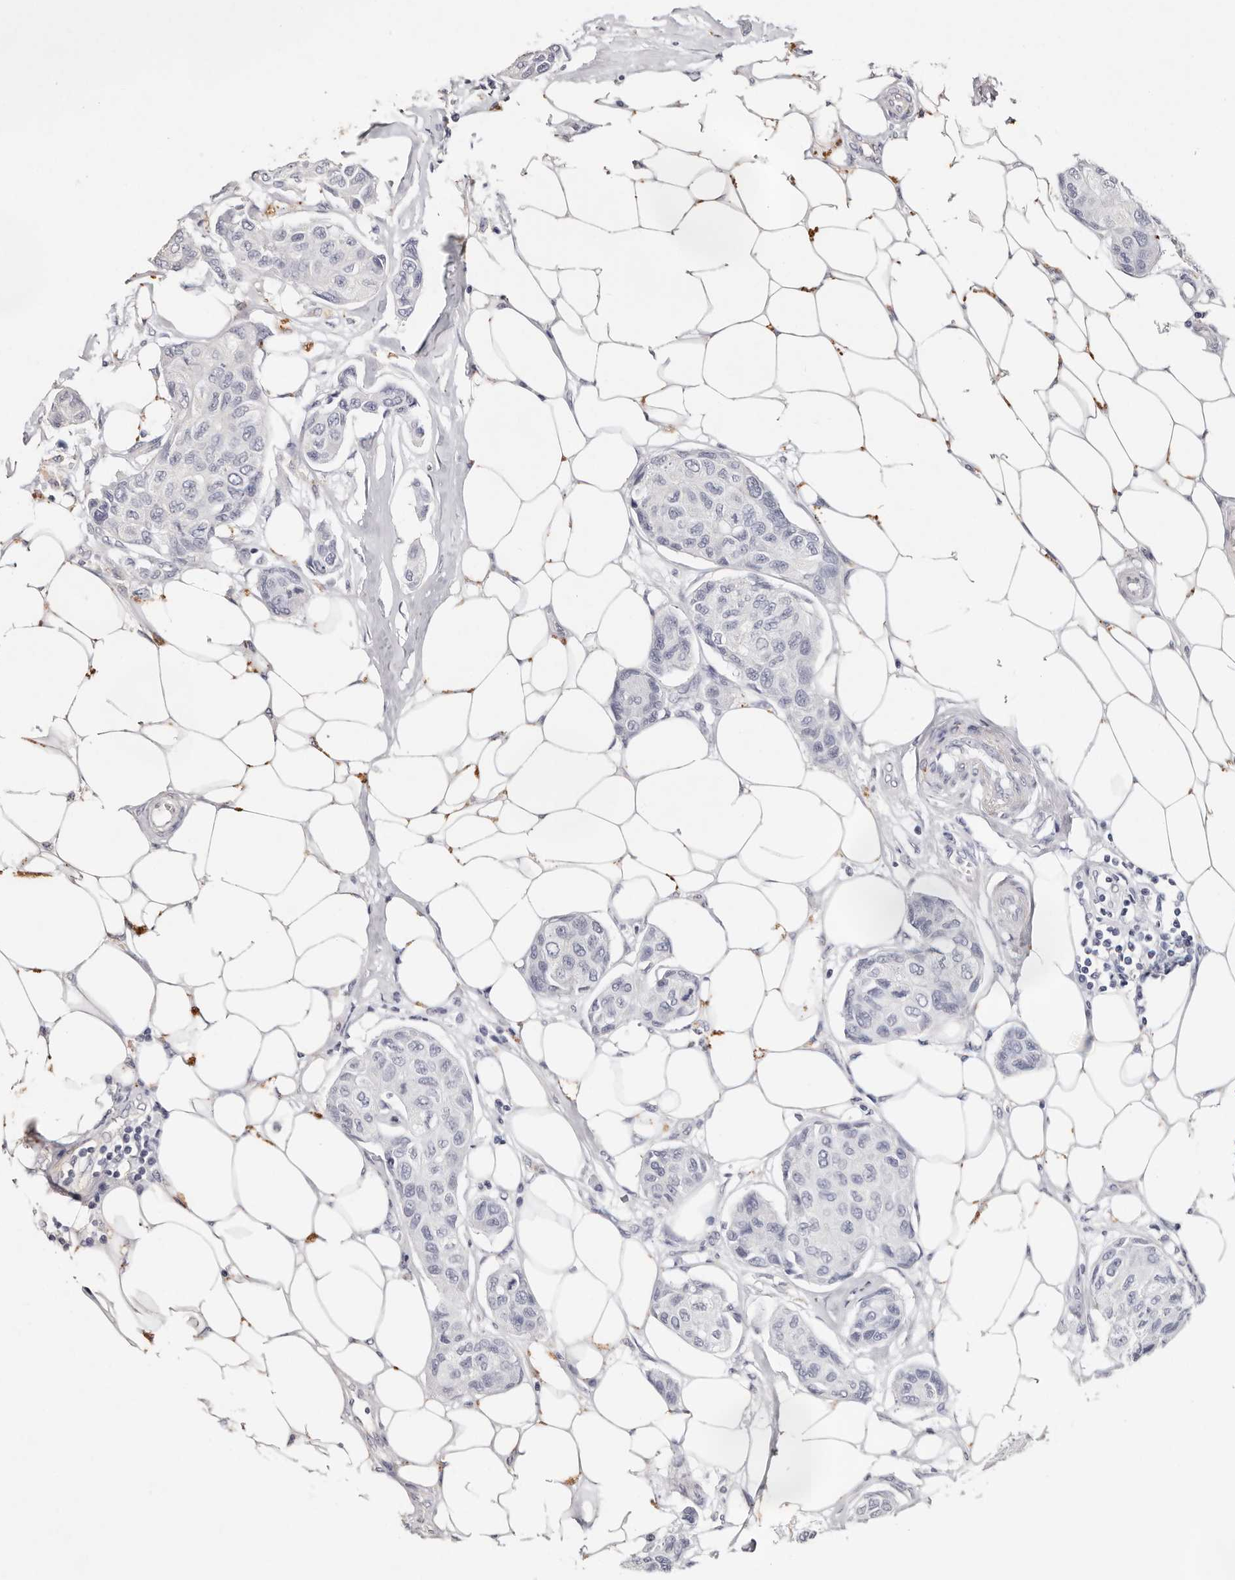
{"staining": {"intensity": "negative", "quantity": "none", "location": "none"}, "tissue": "breast cancer", "cell_type": "Tumor cells", "image_type": "cancer", "snomed": [{"axis": "morphology", "description": "Duct carcinoma"}, {"axis": "topography", "description": "Breast"}], "caption": "This is a photomicrograph of immunohistochemistry (IHC) staining of infiltrating ductal carcinoma (breast), which shows no positivity in tumor cells.", "gene": "THBS3", "patient": {"sex": "female", "age": 80}}